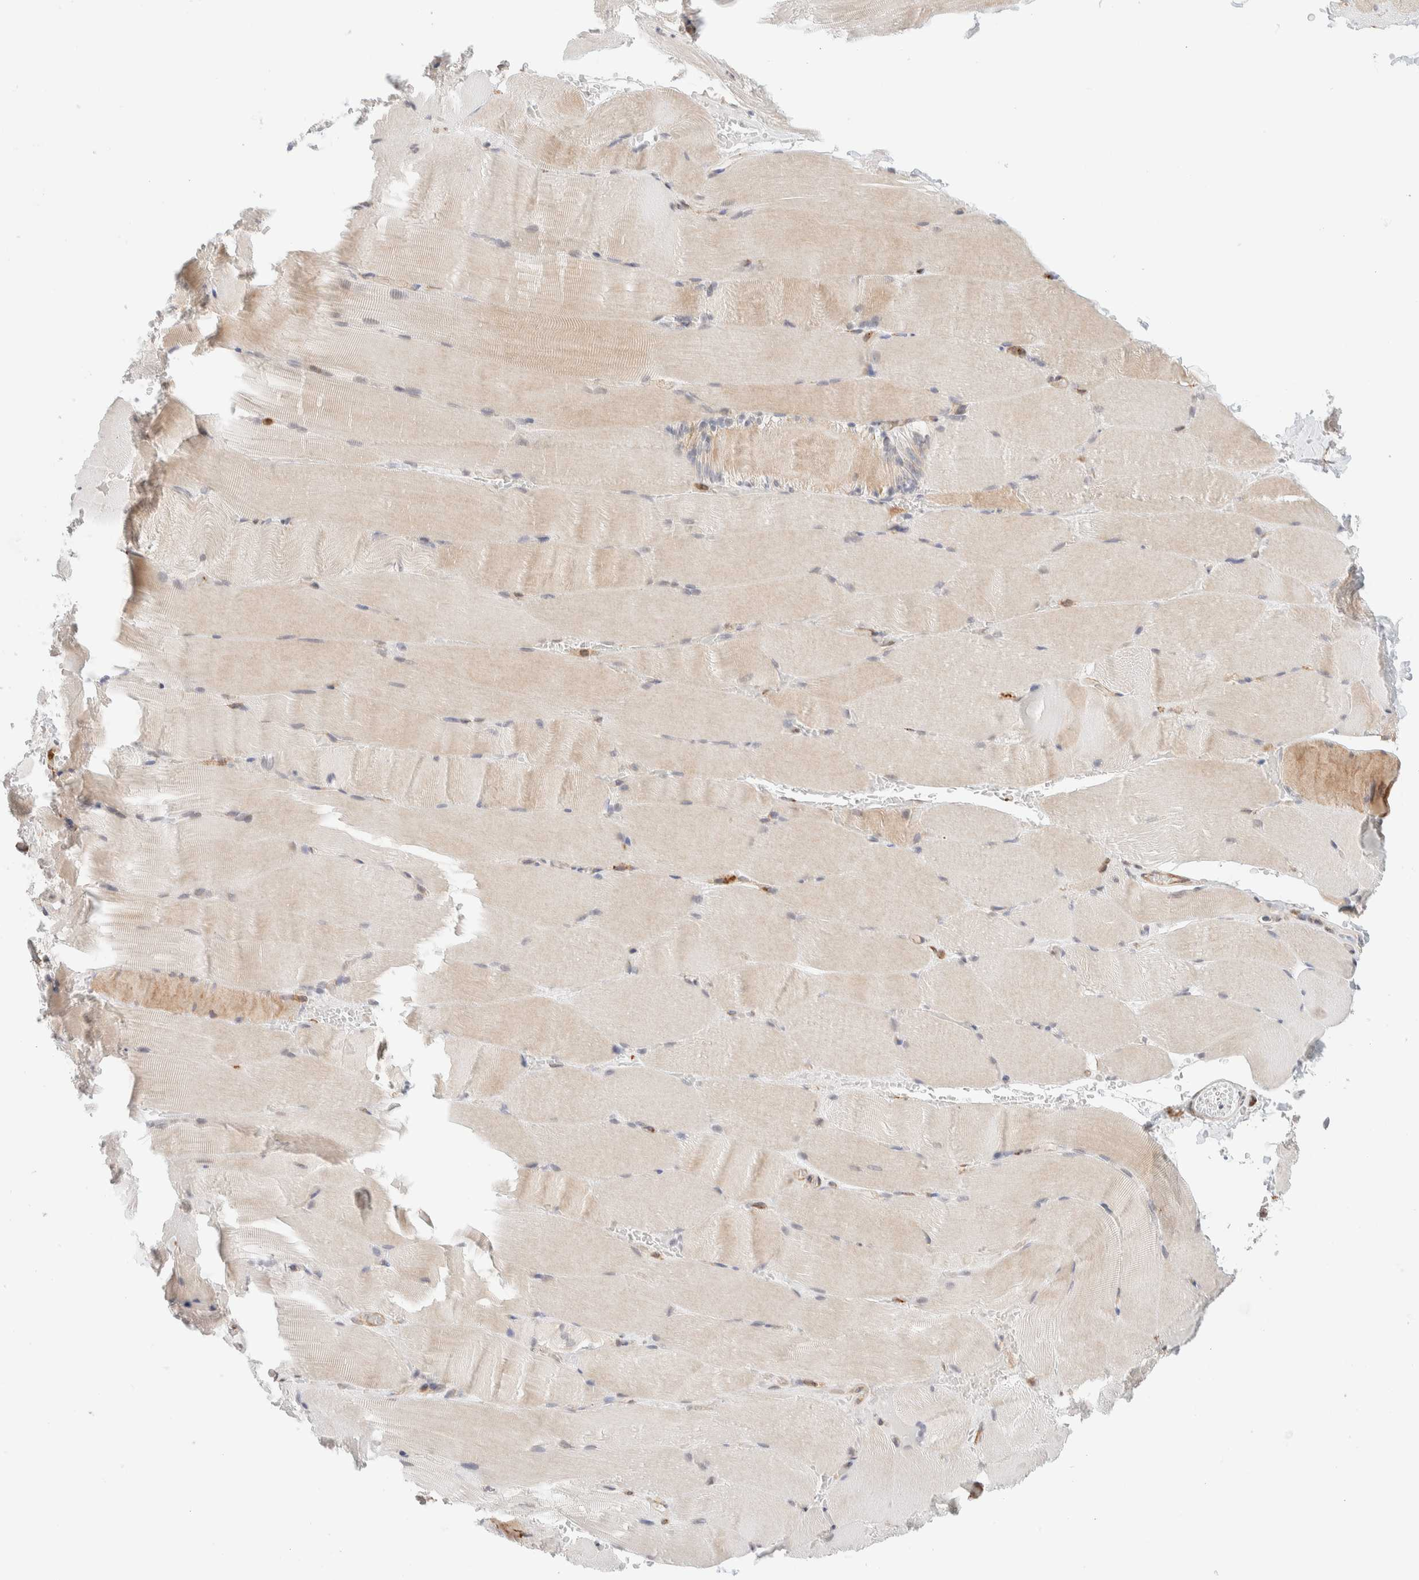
{"staining": {"intensity": "weak", "quantity": "<25%", "location": "cytoplasmic/membranous"}, "tissue": "skeletal muscle", "cell_type": "Myocytes", "image_type": "normal", "snomed": [{"axis": "morphology", "description": "Normal tissue, NOS"}, {"axis": "topography", "description": "Skeletal muscle"}, {"axis": "topography", "description": "Parathyroid gland"}], "caption": "This is a micrograph of immunohistochemistry (IHC) staining of unremarkable skeletal muscle, which shows no expression in myocytes. (Brightfield microscopy of DAB IHC at high magnification).", "gene": "INTS1", "patient": {"sex": "female", "age": 37}}